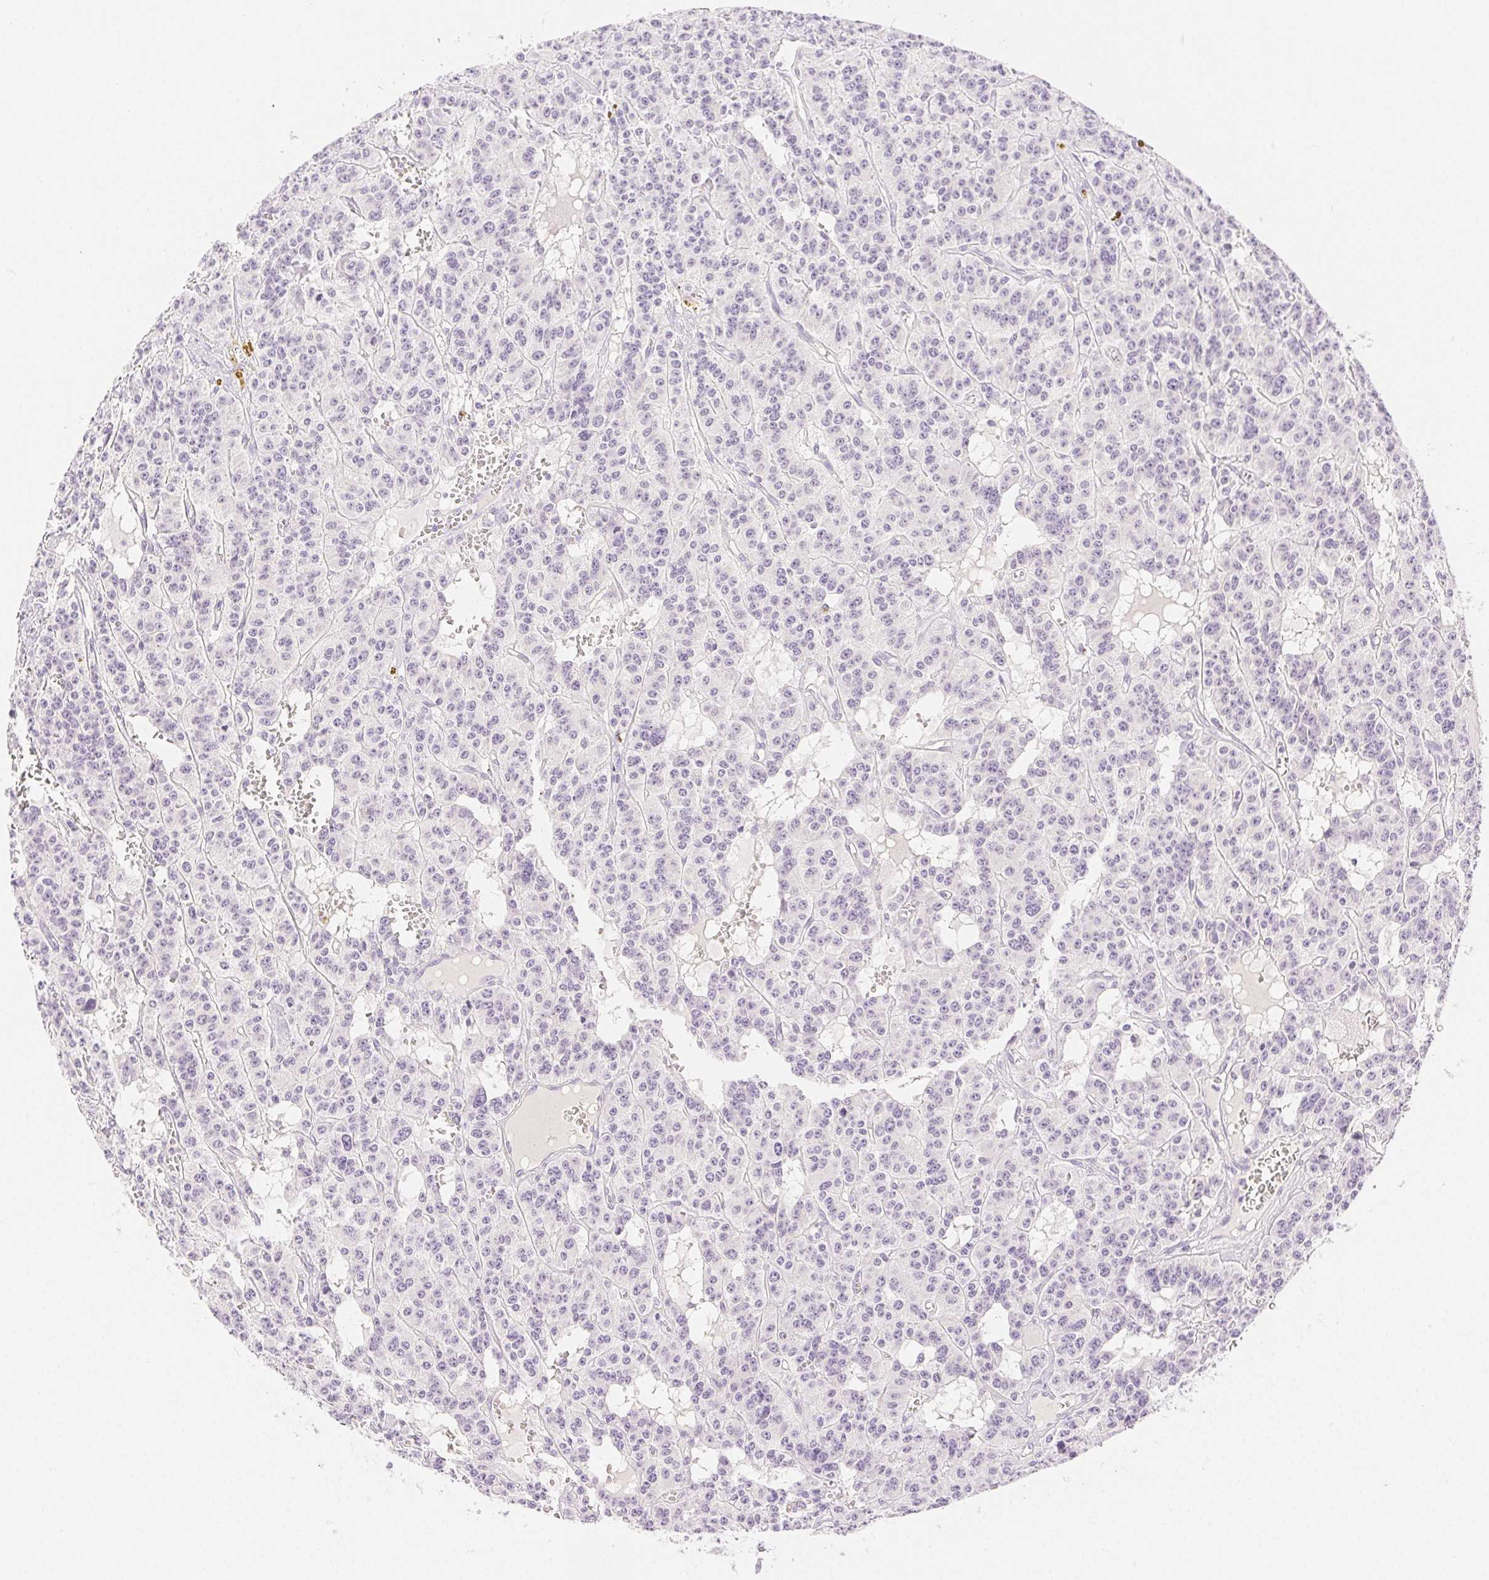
{"staining": {"intensity": "negative", "quantity": "none", "location": "none"}, "tissue": "carcinoid", "cell_type": "Tumor cells", "image_type": "cancer", "snomed": [{"axis": "morphology", "description": "Carcinoid, malignant, NOS"}, {"axis": "topography", "description": "Lung"}], "caption": "The IHC photomicrograph has no significant expression in tumor cells of malignant carcinoid tissue.", "gene": "SPACA4", "patient": {"sex": "female", "age": 71}}